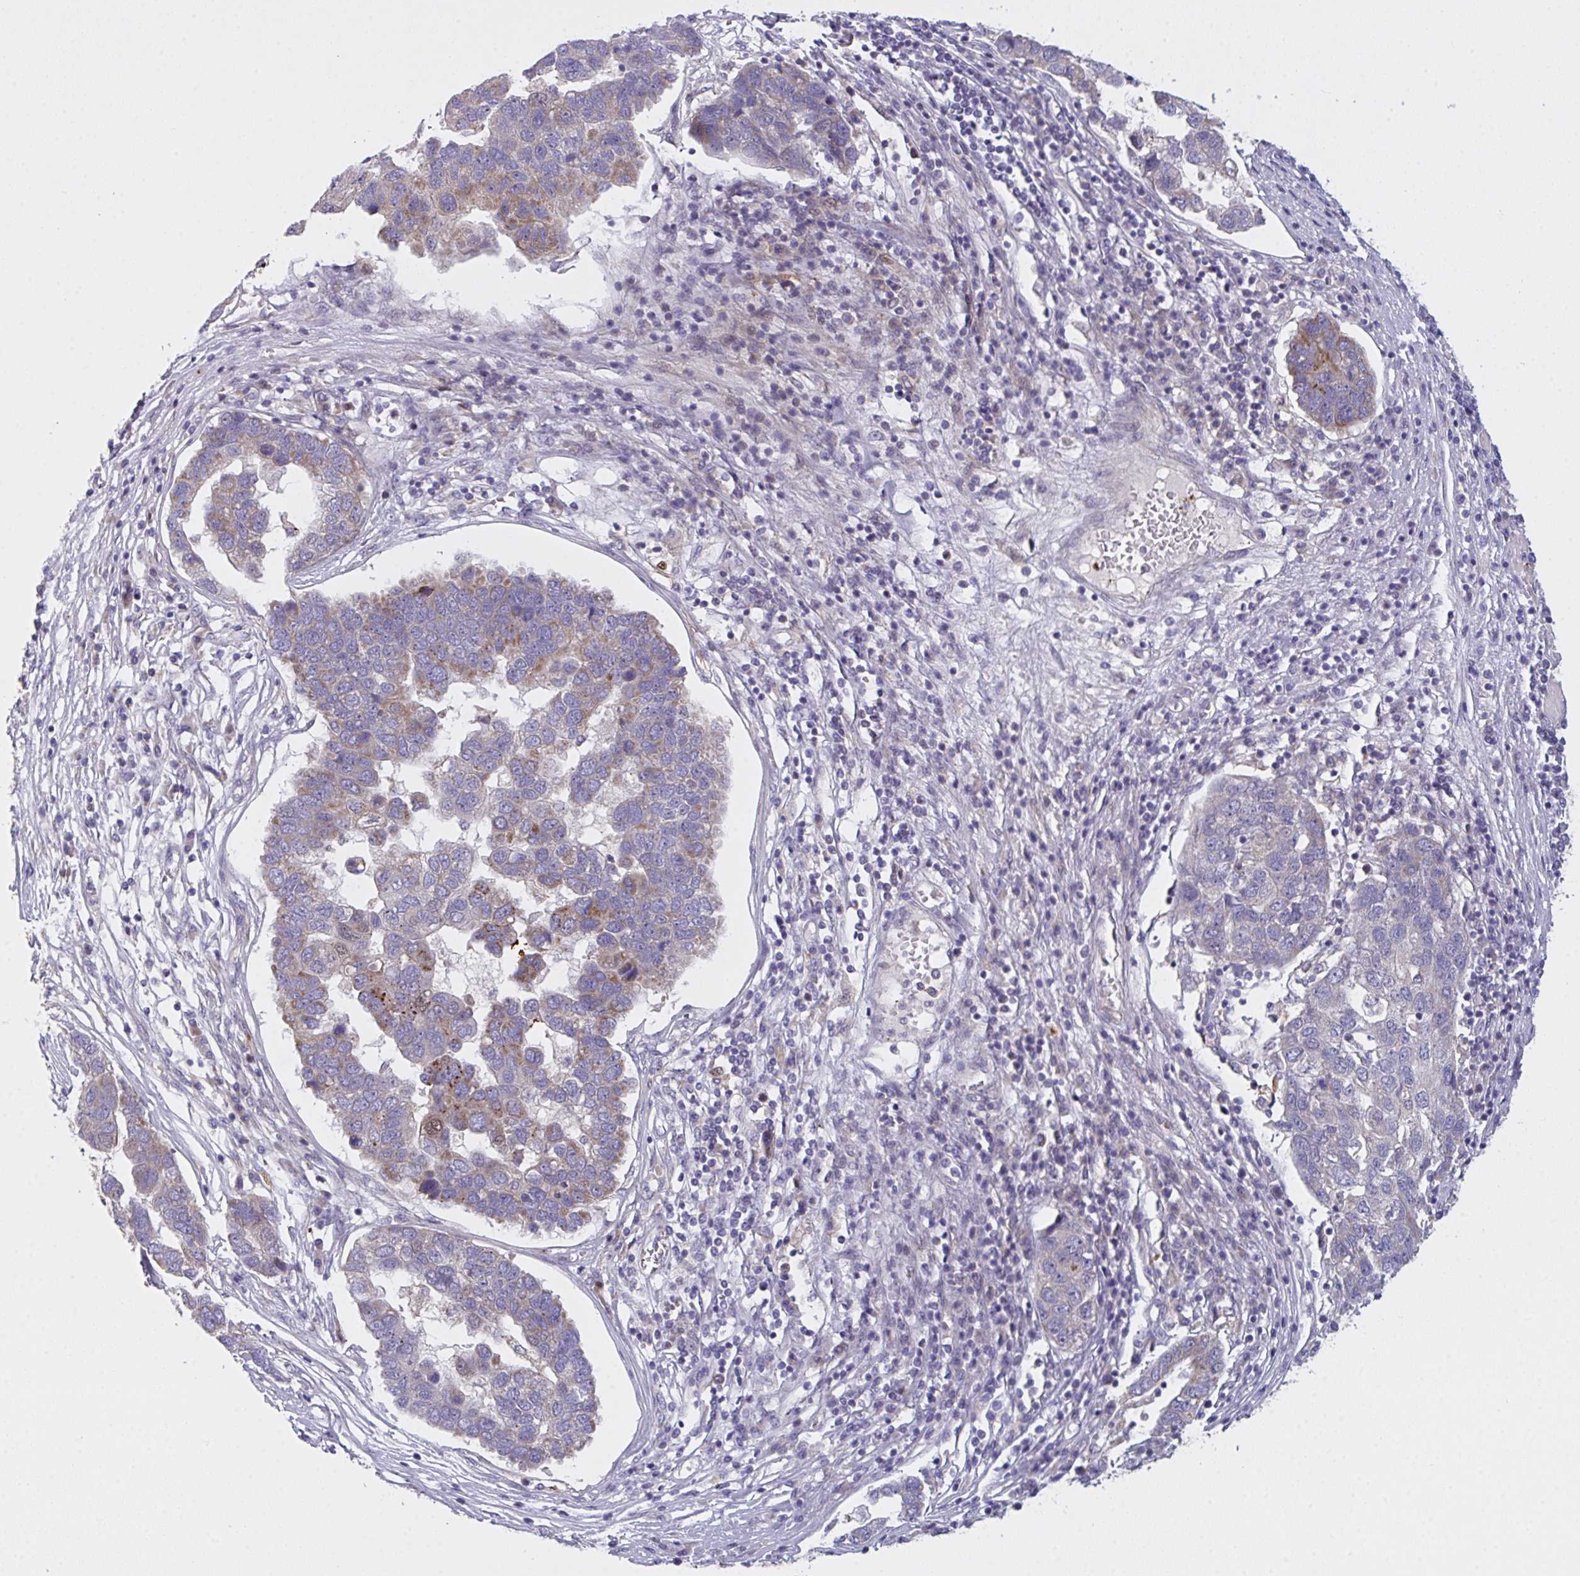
{"staining": {"intensity": "moderate", "quantity": "<25%", "location": "cytoplasmic/membranous"}, "tissue": "pancreatic cancer", "cell_type": "Tumor cells", "image_type": "cancer", "snomed": [{"axis": "morphology", "description": "Adenocarcinoma, NOS"}, {"axis": "topography", "description": "Pancreas"}], "caption": "Protein analysis of adenocarcinoma (pancreatic) tissue shows moderate cytoplasmic/membranous expression in approximately <25% of tumor cells.", "gene": "MRPS2", "patient": {"sex": "female", "age": 61}}